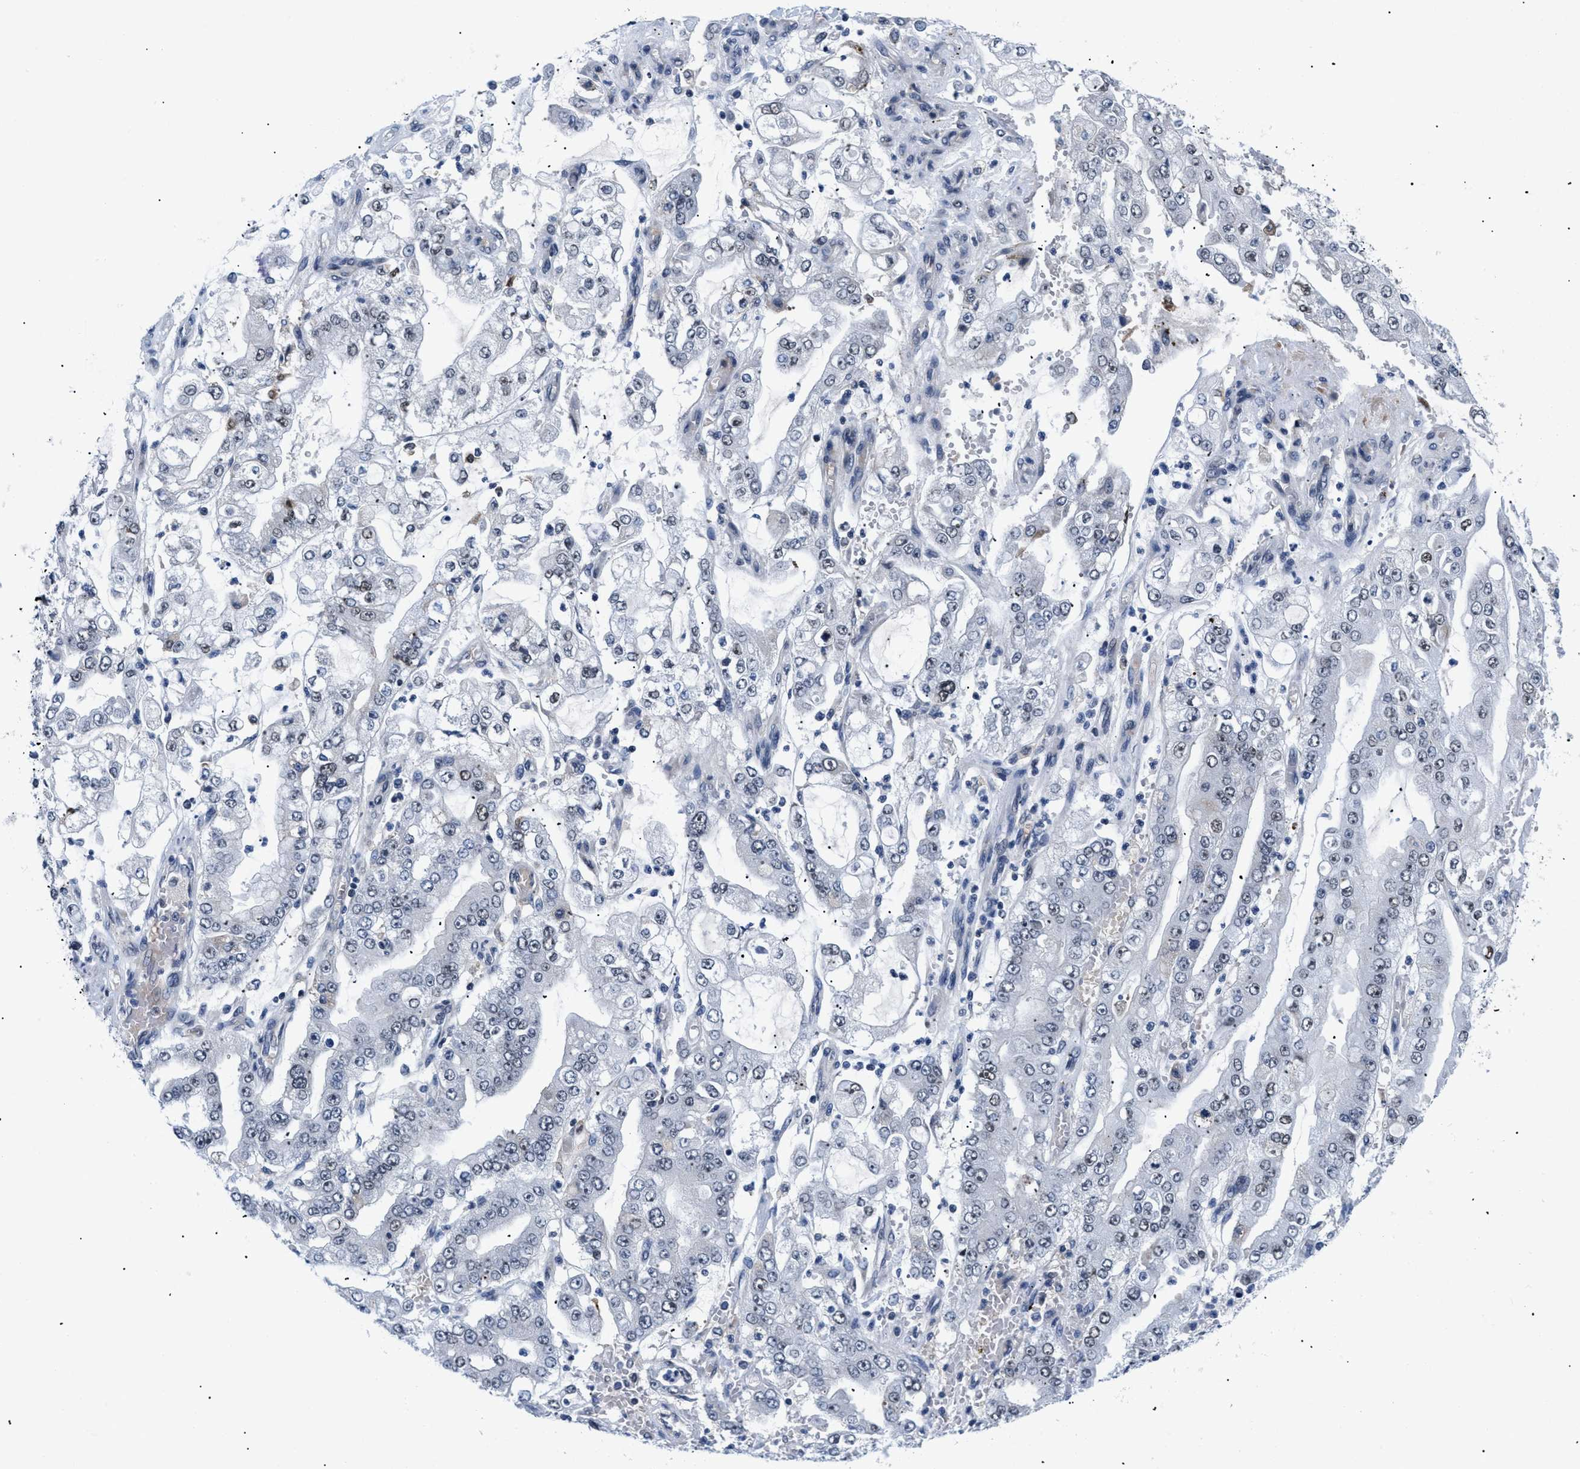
{"staining": {"intensity": "negative", "quantity": "none", "location": "none"}, "tissue": "stomach cancer", "cell_type": "Tumor cells", "image_type": "cancer", "snomed": [{"axis": "morphology", "description": "Adenocarcinoma, NOS"}, {"axis": "topography", "description": "Stomach"}], "caption": "DAB immunohistochemical staining of human adenocarcinoma (stomach) reveals no significant positivity in tumor cells. The staining was performed using DAB to visualize the protein expression in brown, while the nuclei were stained in blue with hematoxylin (Magnification: 20x).", "gene": "PITHD1", "patient": {"sex": "male", "age": 76}}